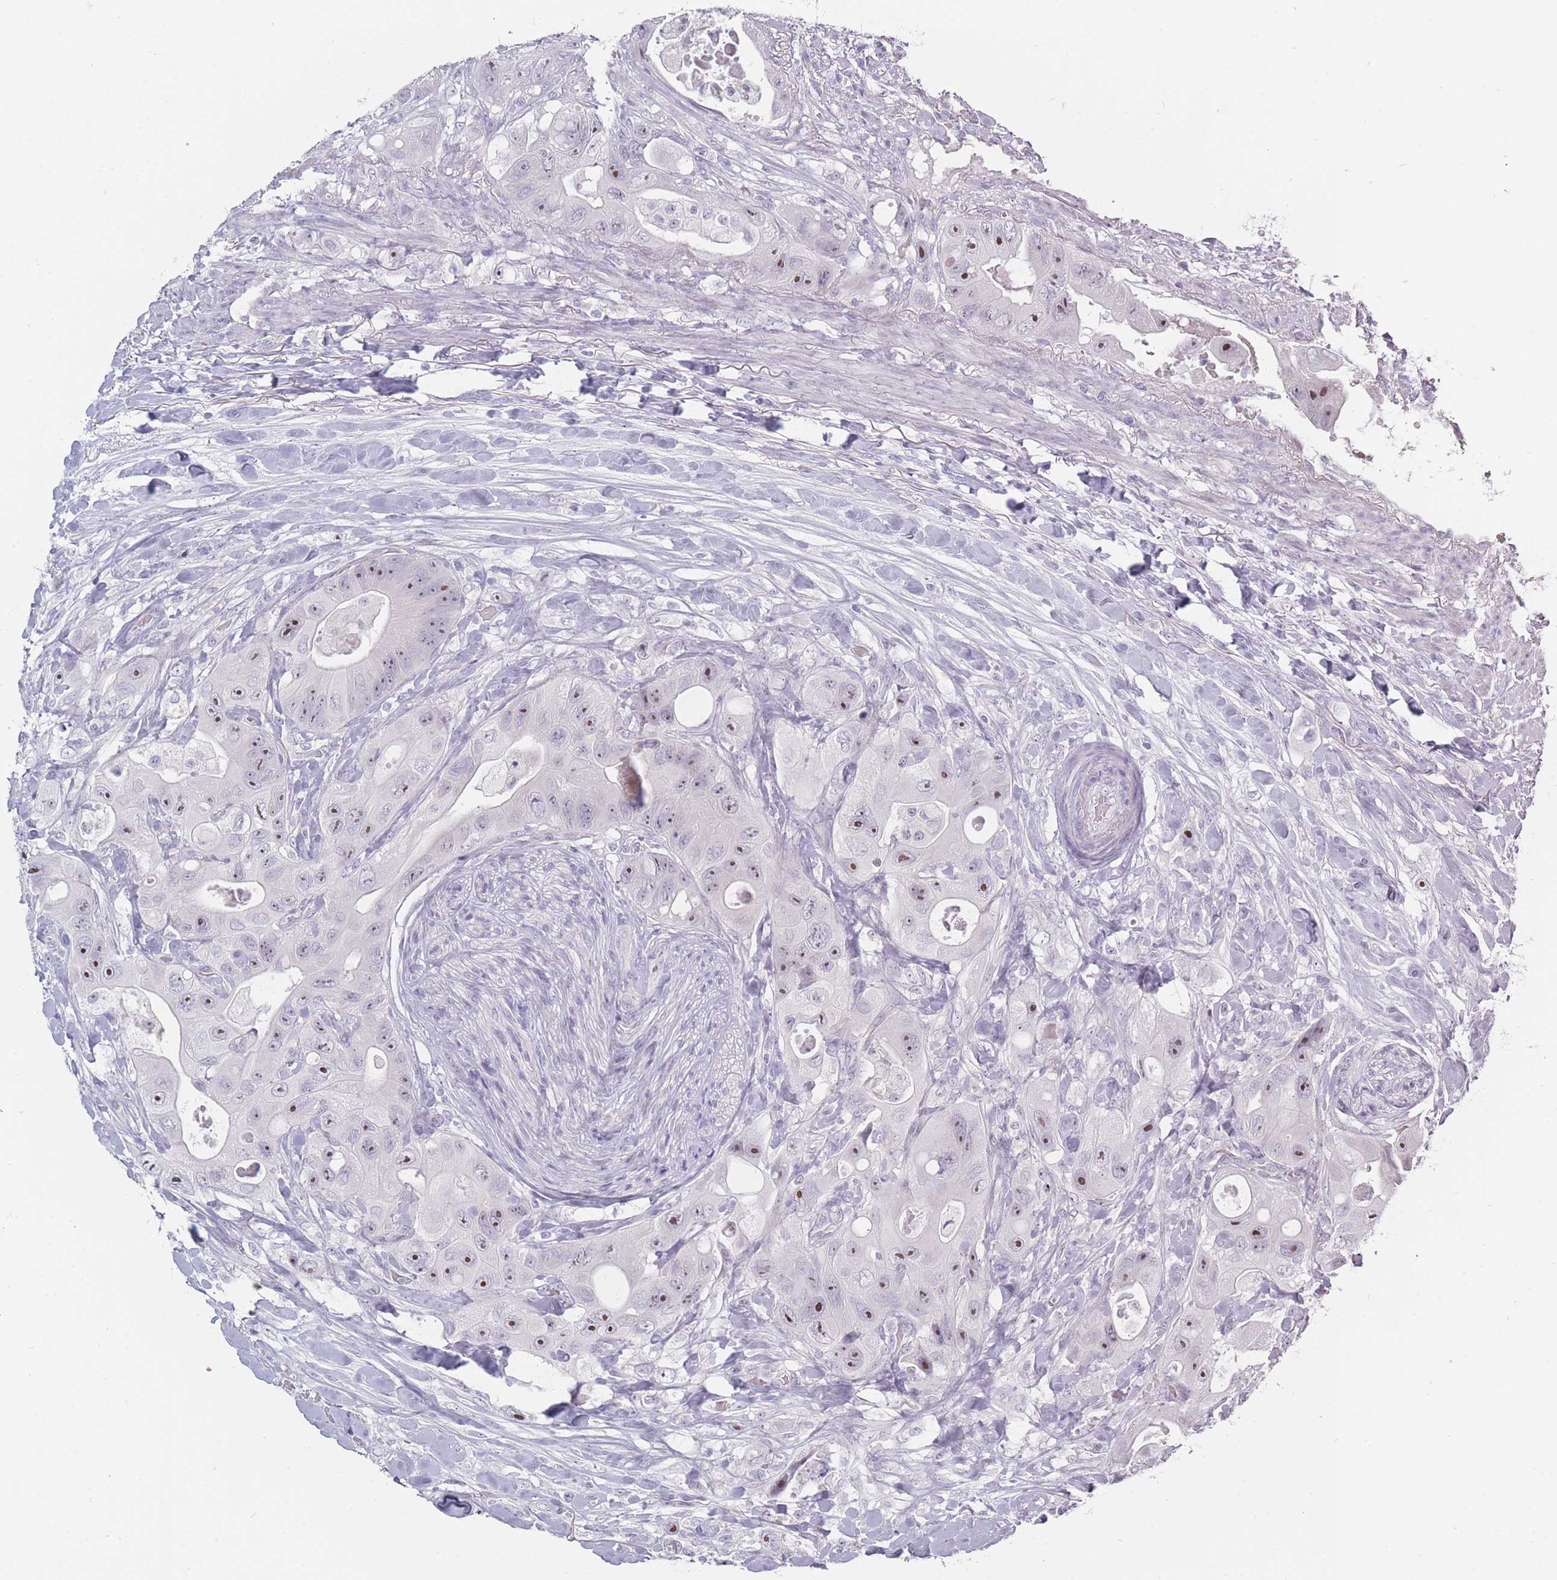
{"staining": {"intensity": "moderate", "quantity": ">75%", "location": "nuclear"}, "tissue": "colorectal cancer", "cell_type": "Tumor cells", "image_type": "cancer", "snomed": [{"axis": "morphology", "description": "Adenocarcinoma, NOS"}, {"axis": "topography", "description": "Colon"}], "caption": "This is an image of IHC staining of adenocarcinoma (colorectal), which shows moderate positivity in the nuclear of tumor cells.", "gene": "ROS1", "patient": {"sex": "female", "age": 46}}